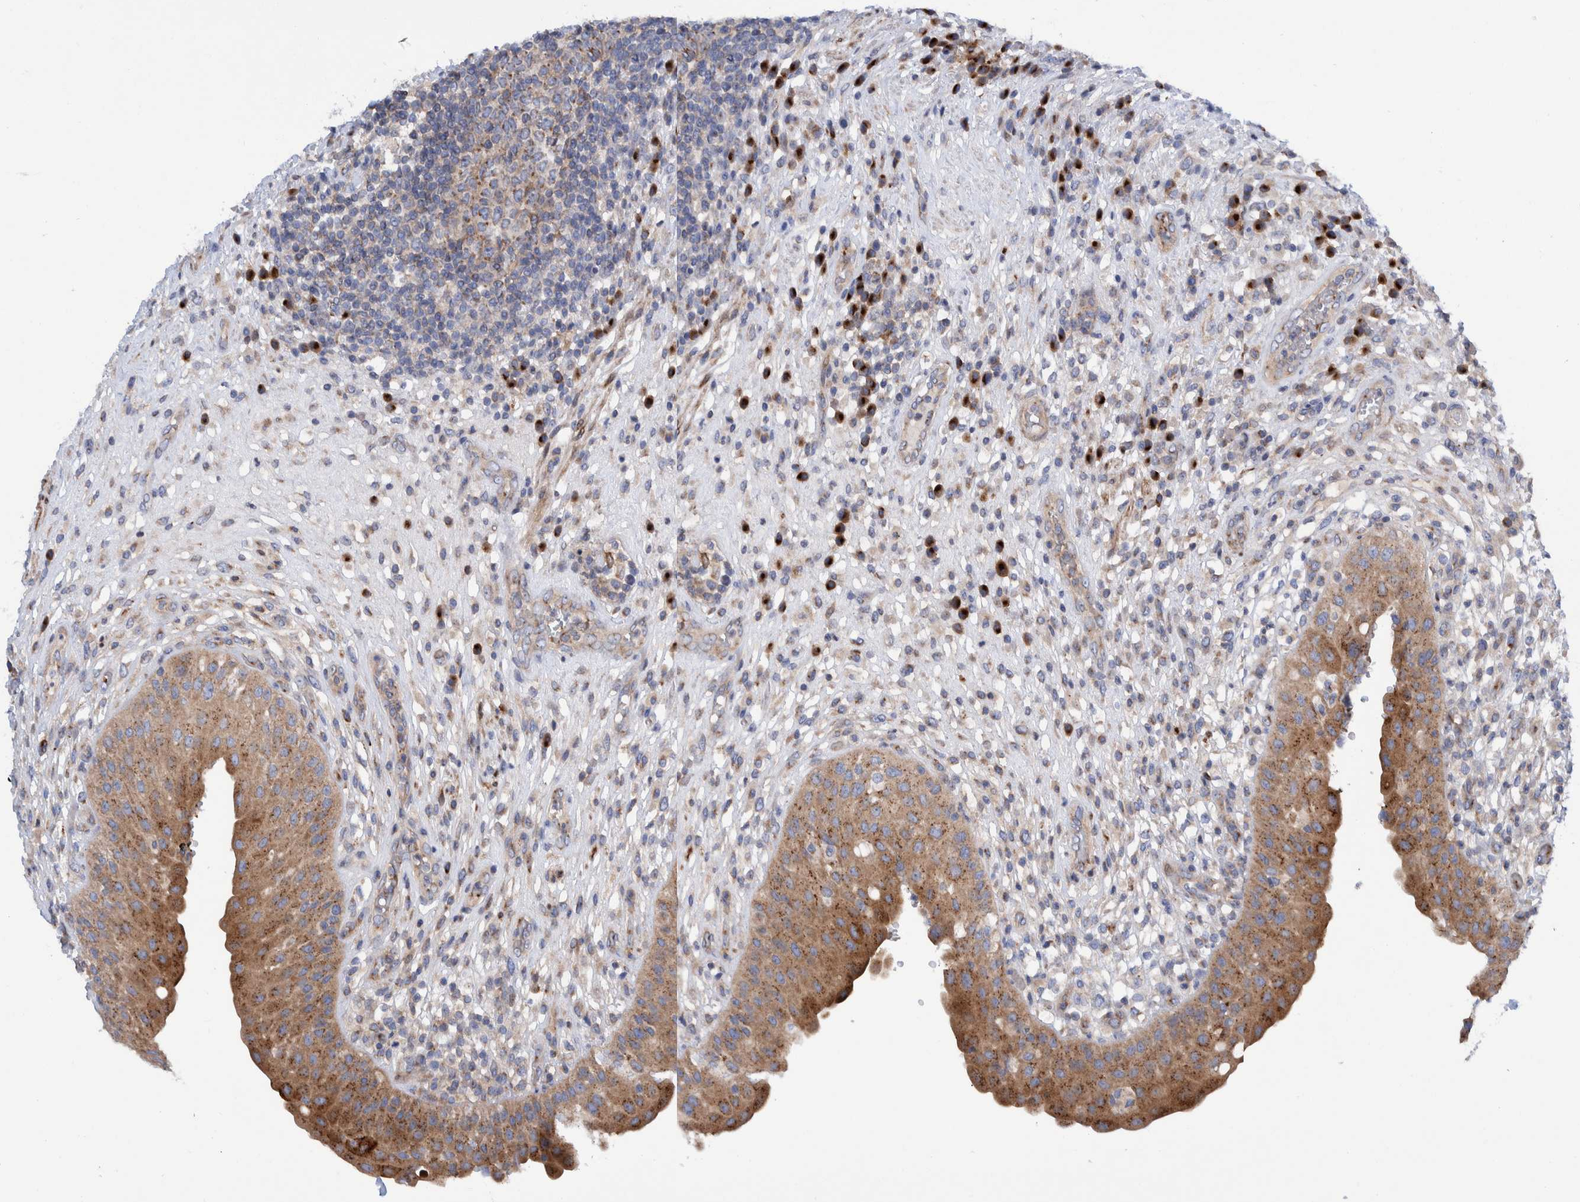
{"staining": {"intensity": "moderate", "quantity": ">75%", "location": "cytoplasmic/membranous"}, "tissue": "urinary bladder", "cell_type": "Urothelial cells", "image_type": "normal", "snomed": [{"axis": "morphology", "description": "Normal tissue, NOS"}, {"axis": "topography", "description": "Urinary bladder"}], "caption": "An immunohistochemistry (IHC) micrograph of unremarkable tissue is shown. Protein staining in brown shows moderate cytoplasmic/membranous positivity in urinary bladder within urothelial cells. Using DAB (brown) and hematoxylin (blue) stains, captured at high magnification using brightfield microscopy.", "gene": "TRIM58", "patient": {"sex": "female", "age": 62}}